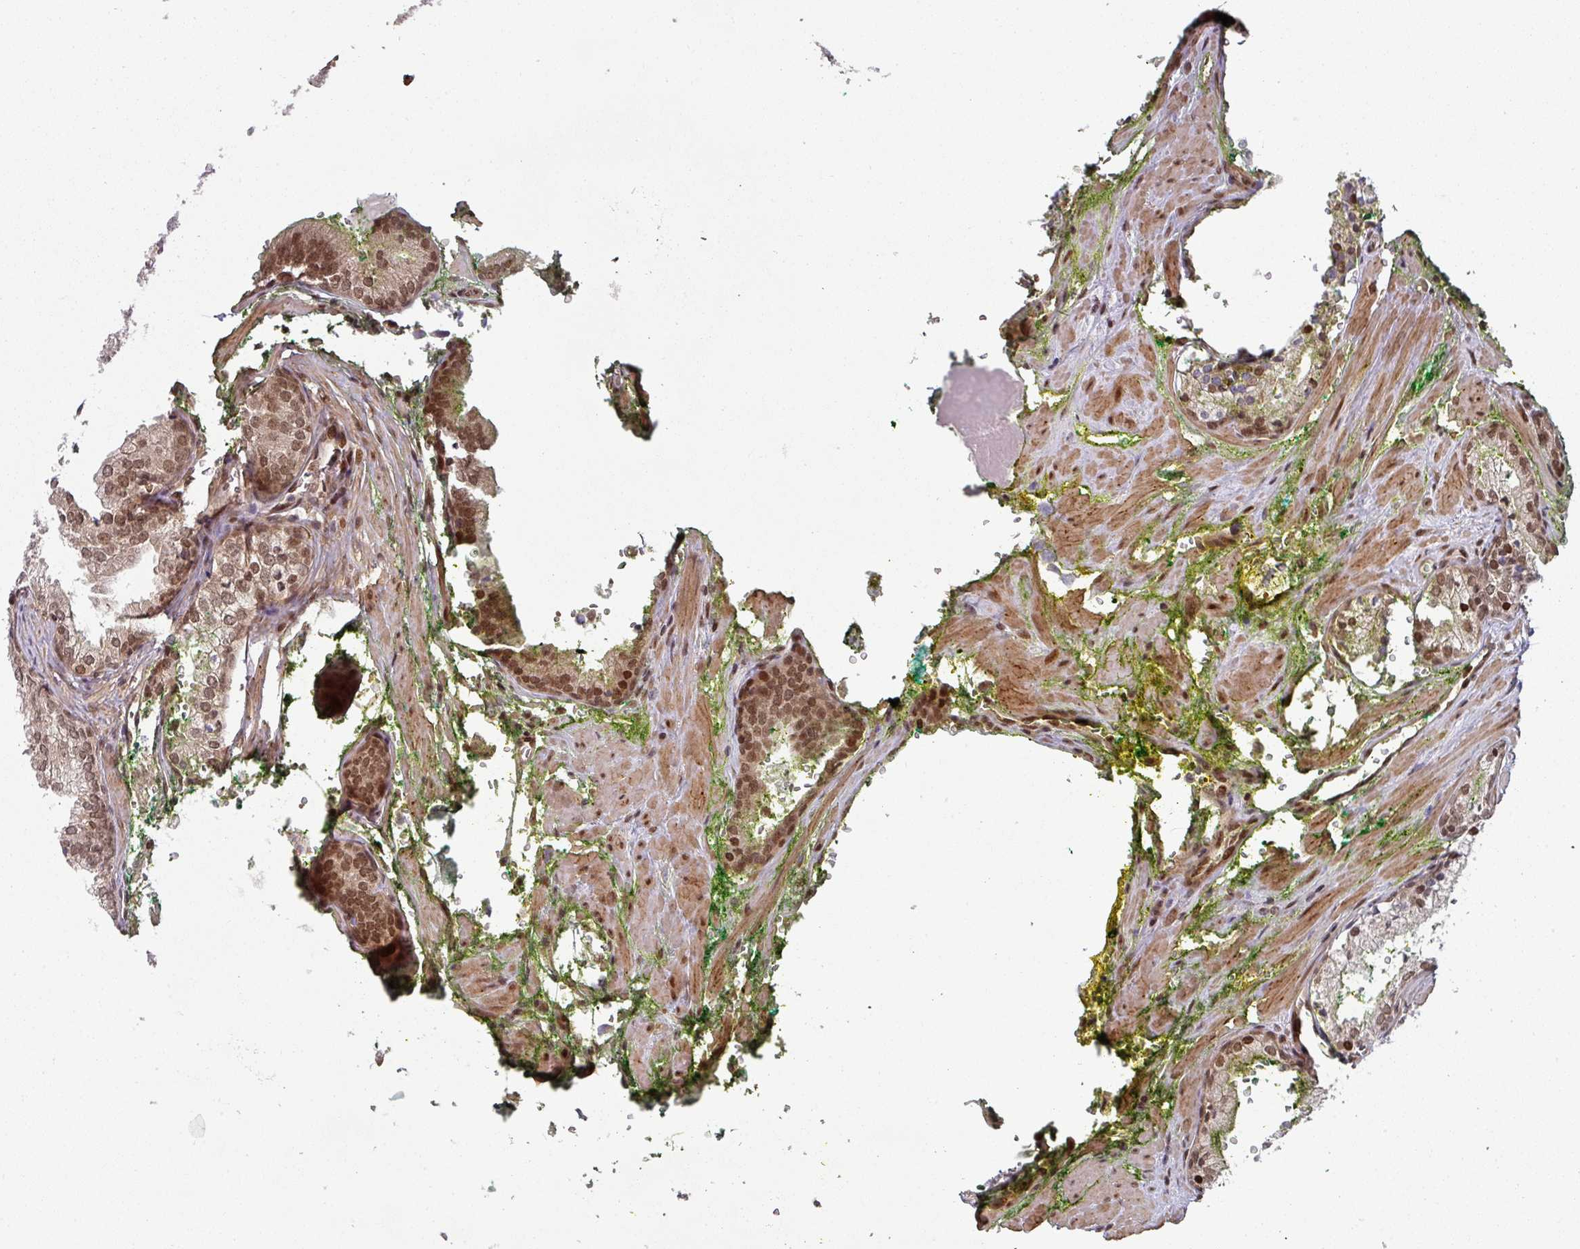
{"staining": {"intensity": "moderate", "quantity": "25%-75%", "location": "nuclear"}, "tissue": "prostate cancer", "cell_type": "Tumor cells", "image_type": "cancer", "snomed": [{"axis": "morphology", "description": "Adenocarcinoma, High grade"}, {"axis": "topography", "description": "Prostate"}], "caption": "A high-resolution micrograph shows immunohistochemistry staining of prostate cancer, which shows moderate nuclear expression in approximately 25%-75% of tumor cells. (Brightfield microscopy of DAB IHC at high magnification).", "gene": "SIK3", "patient": {"sex": "male", "age": 71}}